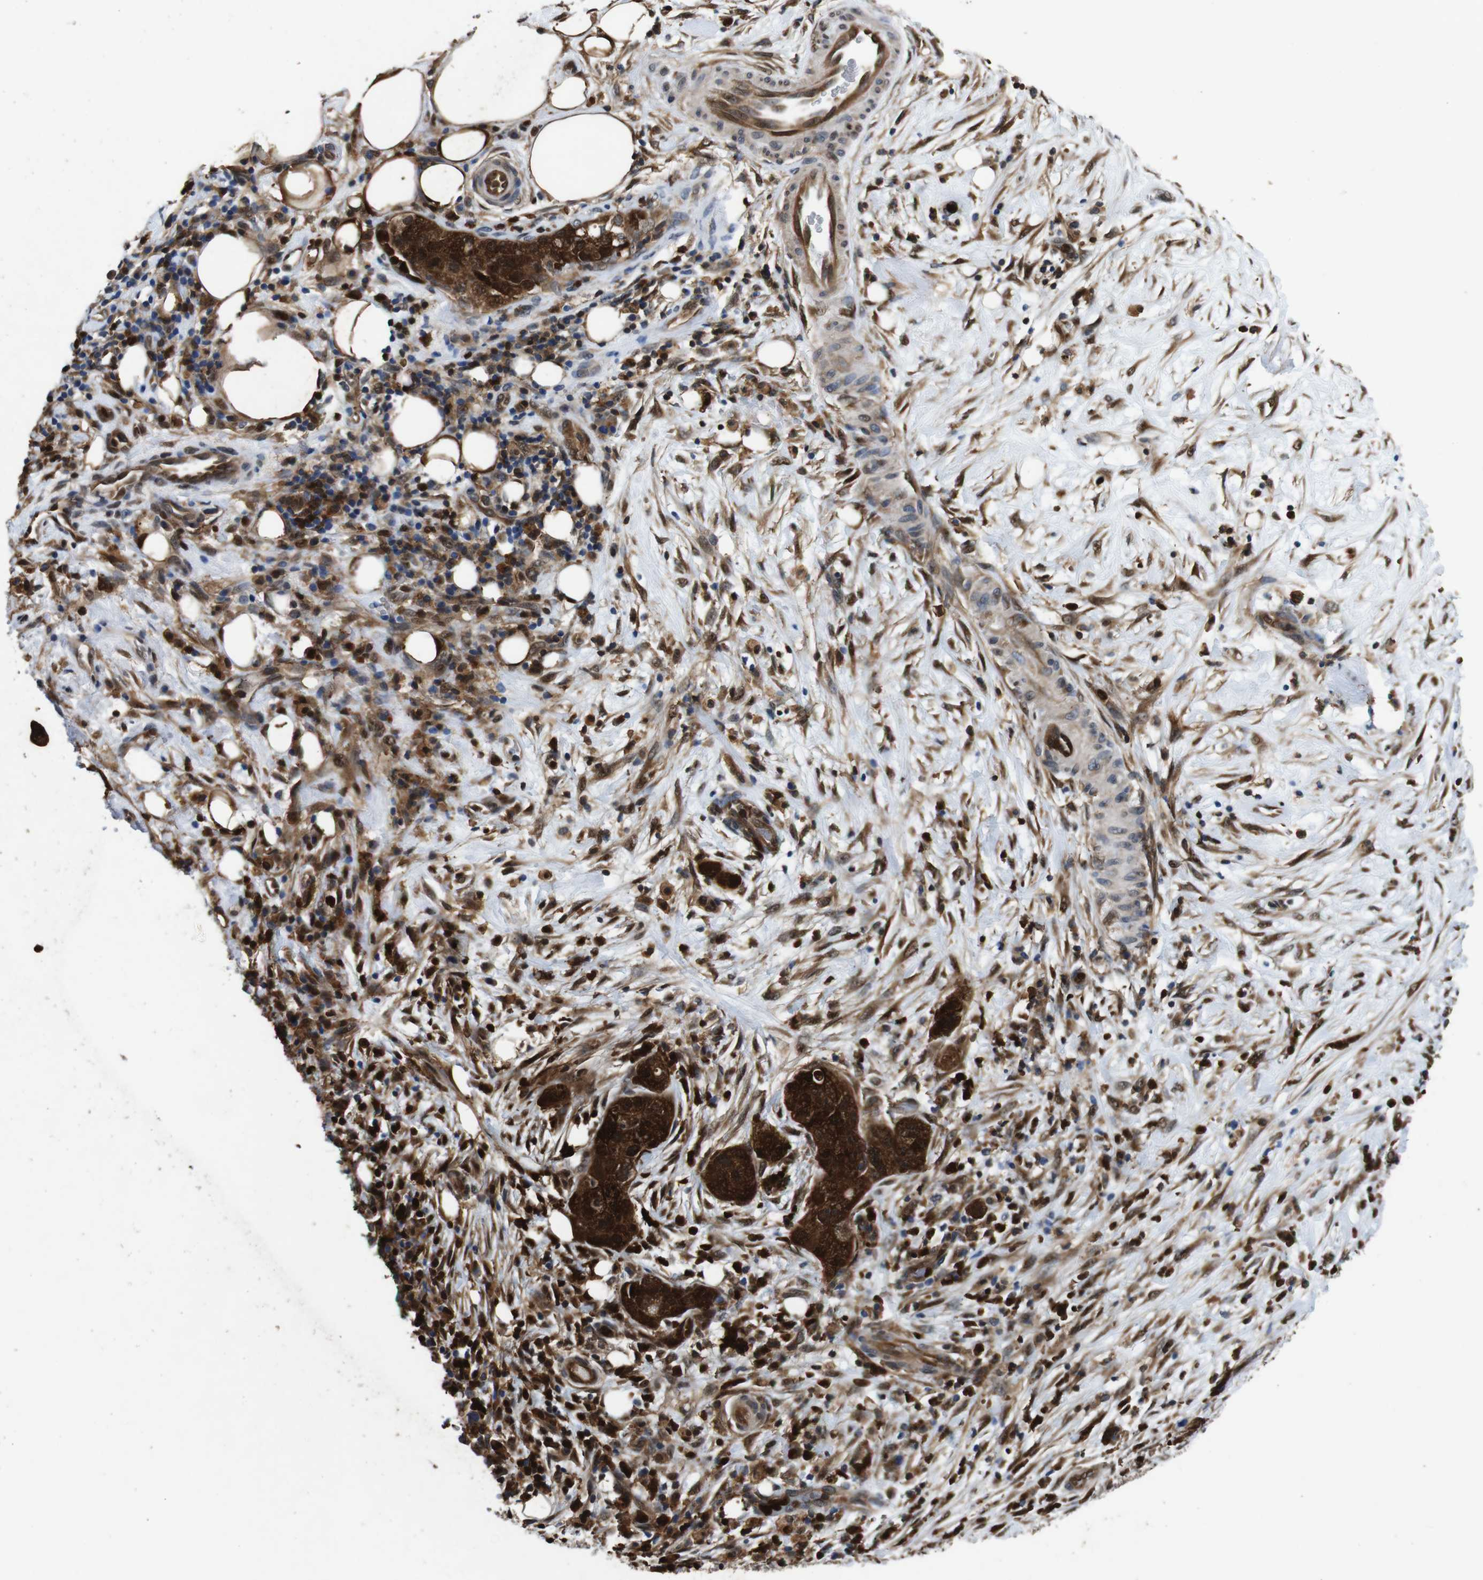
{"staining": {"intensity": "strong", "quantity": ">75%", "location": "cytoplasmic/membranous,nuclear"}, "tissue": "pancreatic cancer", "cell_type": "Tumor cells", "image_type": "cancer", "snomed": [{"axis": "morphology", "description": "Adenocarcinoma, NOS"}, {"axis": "topography", "description": "Pancreas"}], "caption": "Strong cytoplasmic/membranous and nuclear staining for a protein is present in approximately >75% of tumor cells of pancreatic cancer using immunohistochemistry (IHC).", "gene": "ANXA1", "patient": {"sex": "female", "age": 78}}